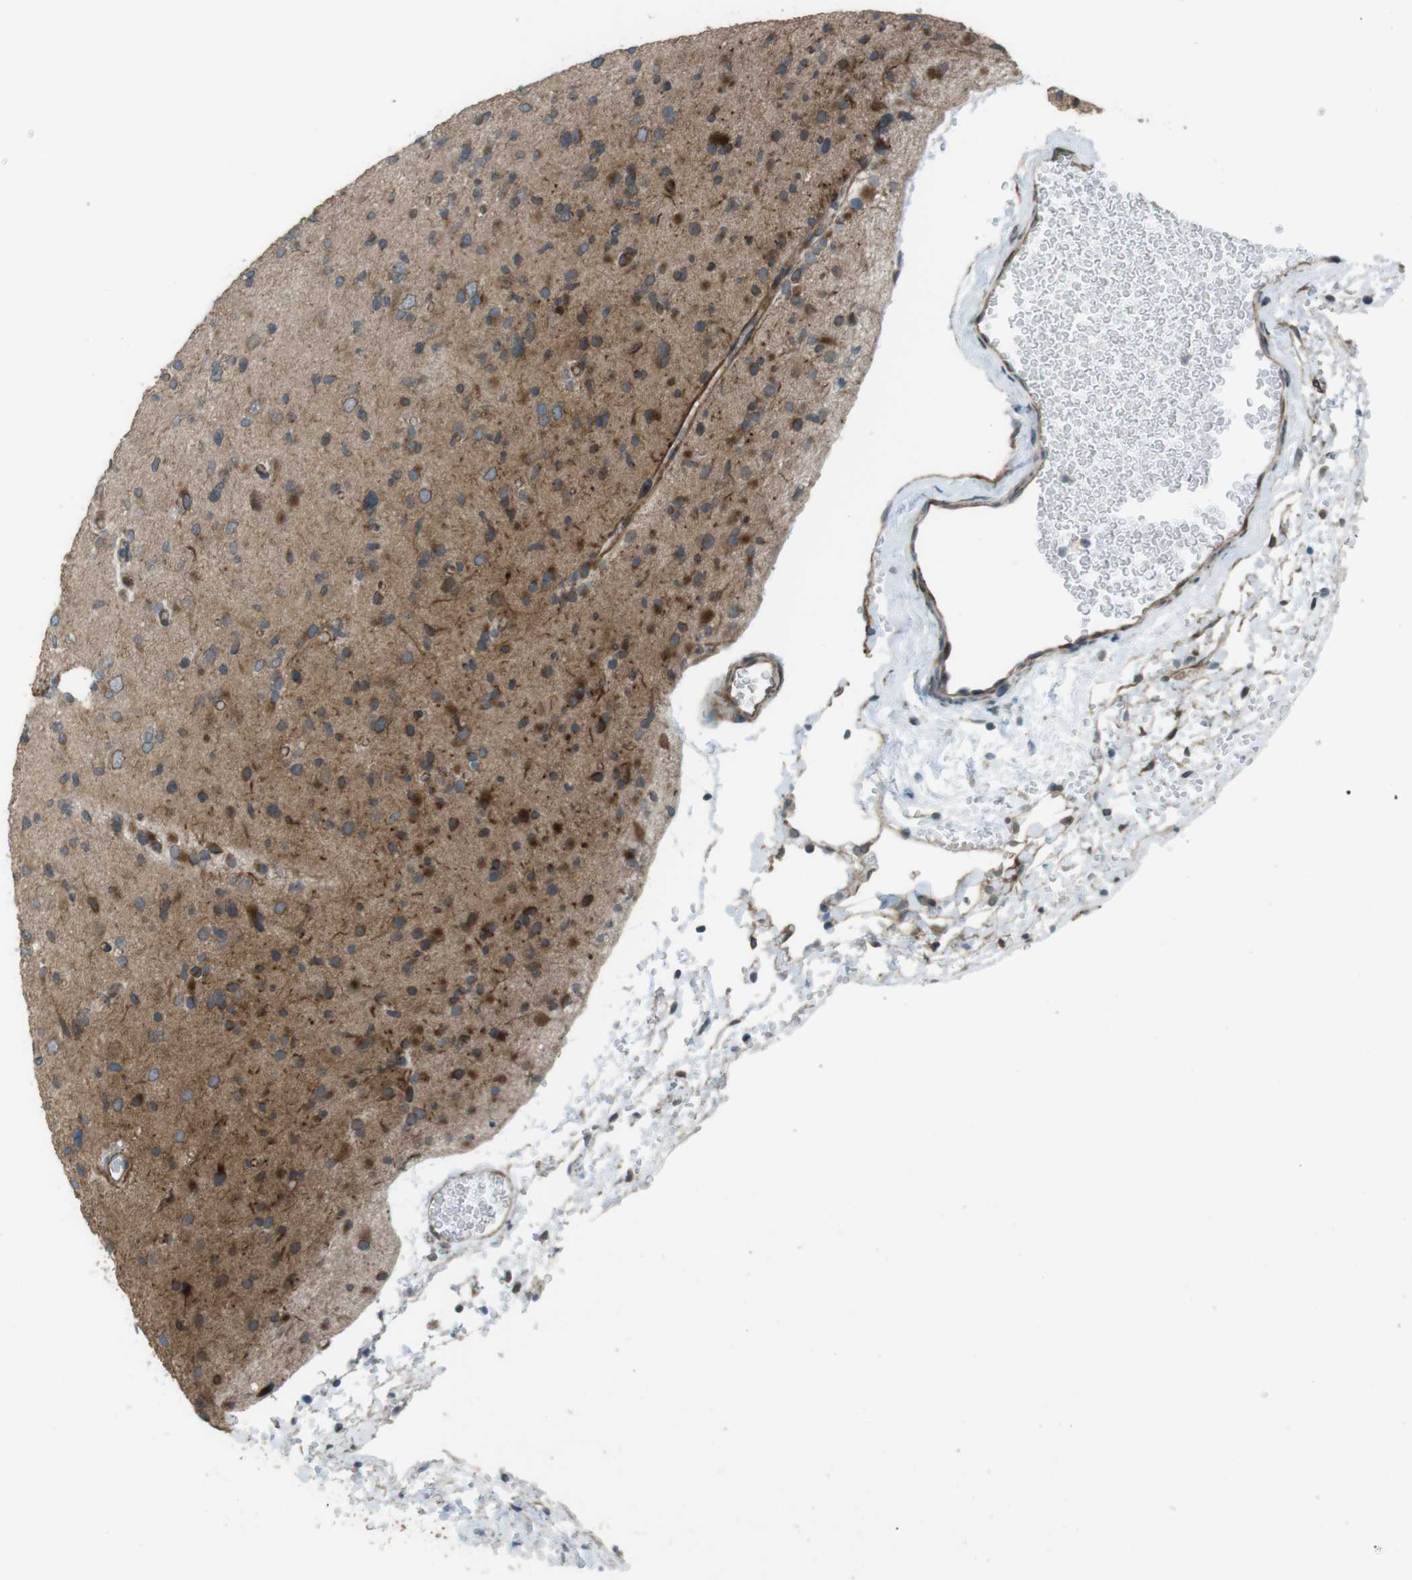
{"staining": {"intensity": "weak", "quantity": "25%-75%", "location": "cytoplasmic/membranous"}, "tissue": "glioma", "cell_type": "Tumor cells", "image_type": "cancer", "snomed": [{"axis": "morphology", "description": "Glioma, malignant, Low grade"}, {"axis": "topography", "description": "Brain"}], "caption": "Protein staining of malignant low-grade glioma tissue displays weak cytoplasmic/membranous staining in approximately 25%-75% of tumor cells.", "gene": "ZNF330", "patient": {"sex": "female", "age": 22}}